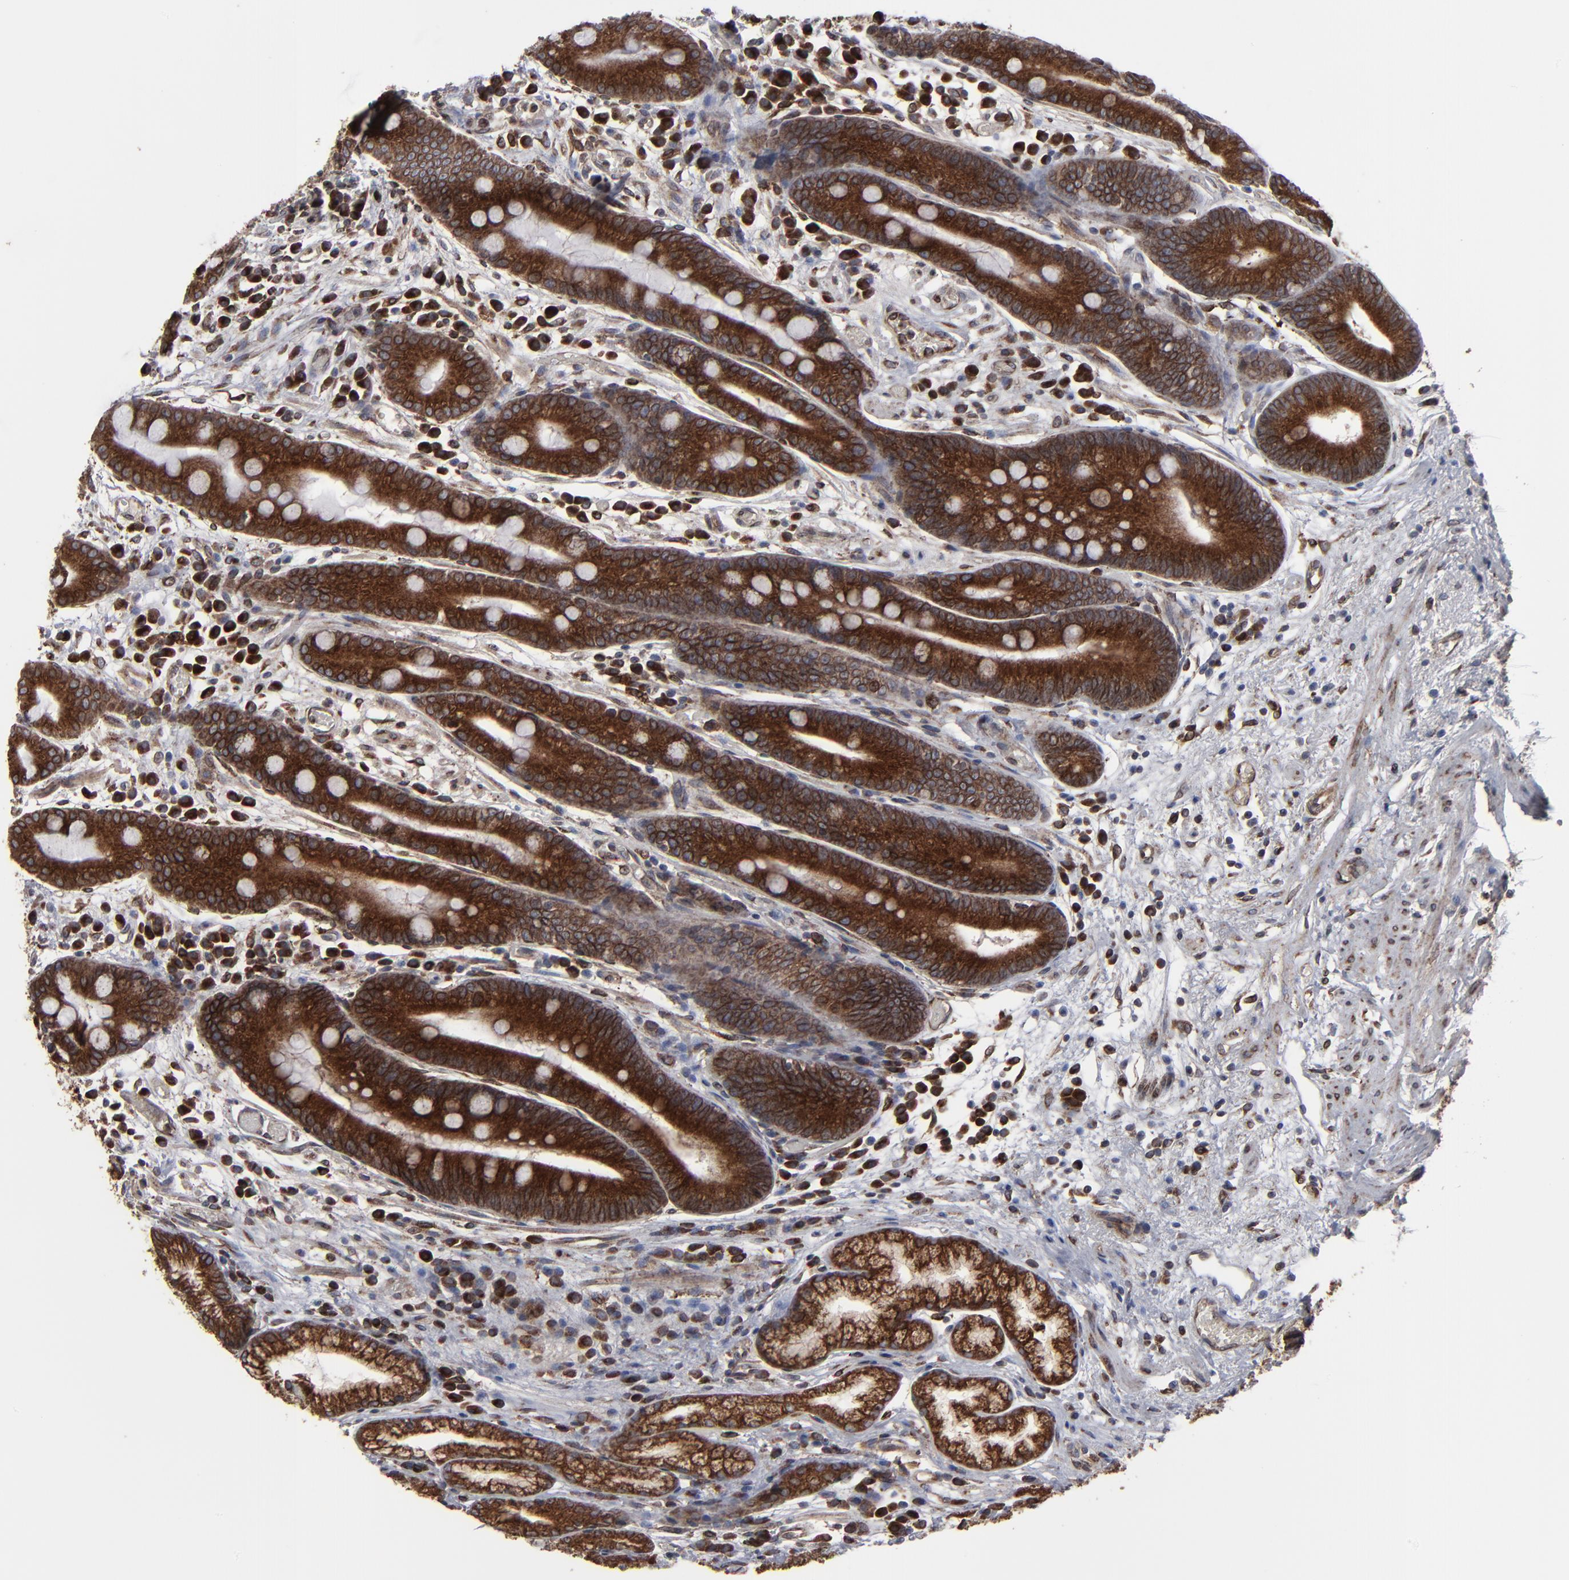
{"staining": {"intensity": "strong", "quantity": ">75%", "location": "cytoplasmic/membranous"}, "tissue": "stomach", "cell_type": "Glandular cells", "image_type": "normal", "snomed": [{"axis": "morphology", "description": "Normal tissue, NOS"}, {"axis": "morphology", "description": "Inflammation, NOS"}, {"axis": "topography", "description": "Stomach, lower"}], "caption": "Stomach stained with immunohistochemistry (IHC) shows strong cytoplasmic/membranous positivity in about >75% of glandular cells.", "gene": "CNIH1", "patient": {"sex": "male", "age": 59}}